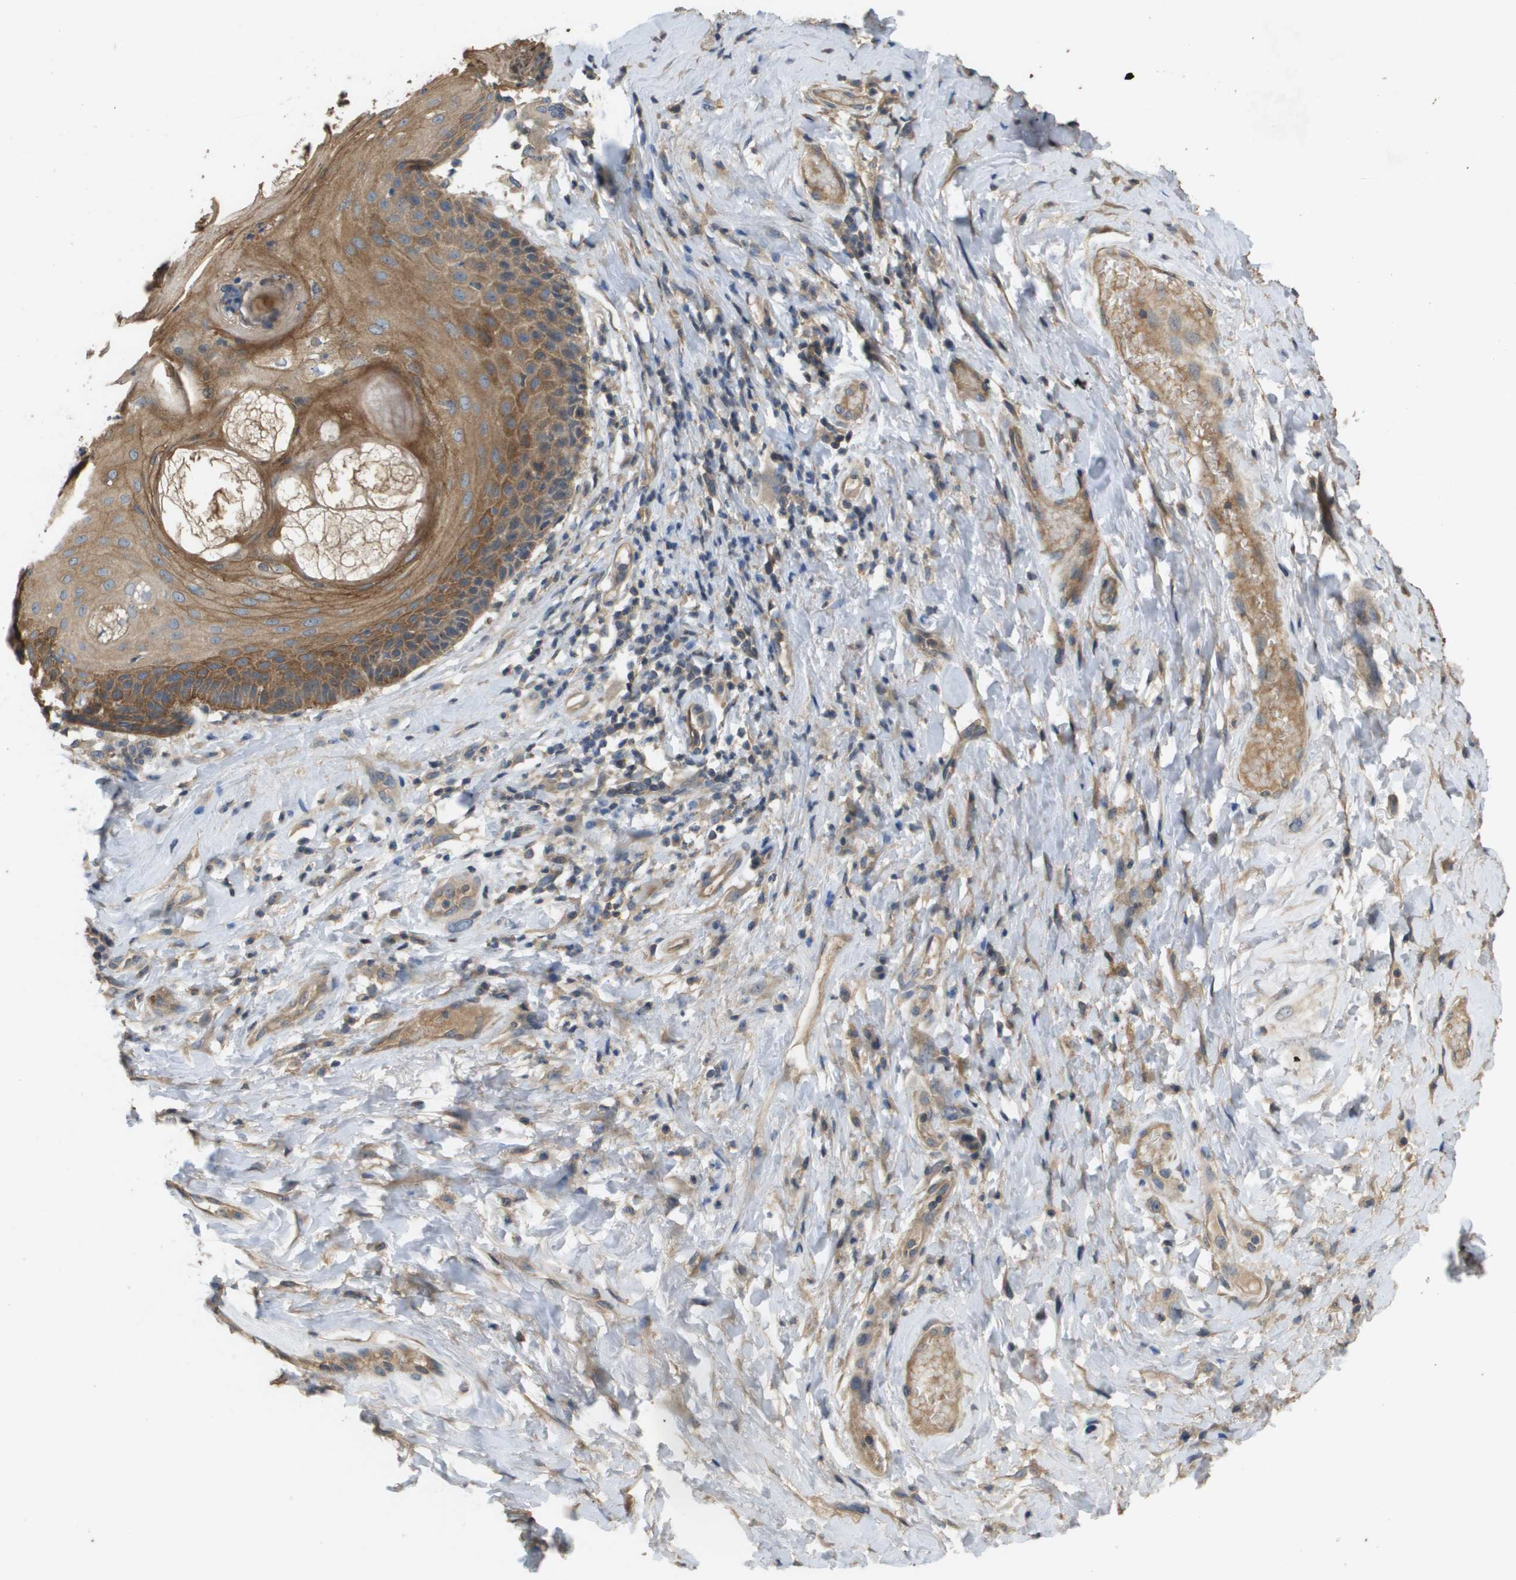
{"staining": {"intensity": "moderate", "quantity": "25%-75%", "location": "cytoplasmic/membranous"}, "tissue": "skin", "cell_type": "Epidermal cells", "image_type": "normal", "snomed": [{"axis": "morphology", "description": "Normal tissue, NOS"}, {"axis": "topography", "description": "Anal"}], "caption": "IHC photomicrograph of benign skin: skin stained using IHC exhibits medium levels of moderate protein expression localized specifically in the cytoplasmic/membranous of epidermal cells, appearing as a cytoplasmic/membranous brown color.", "gene": "KRT23", "patient": {"sex": "male", "age": 69}}